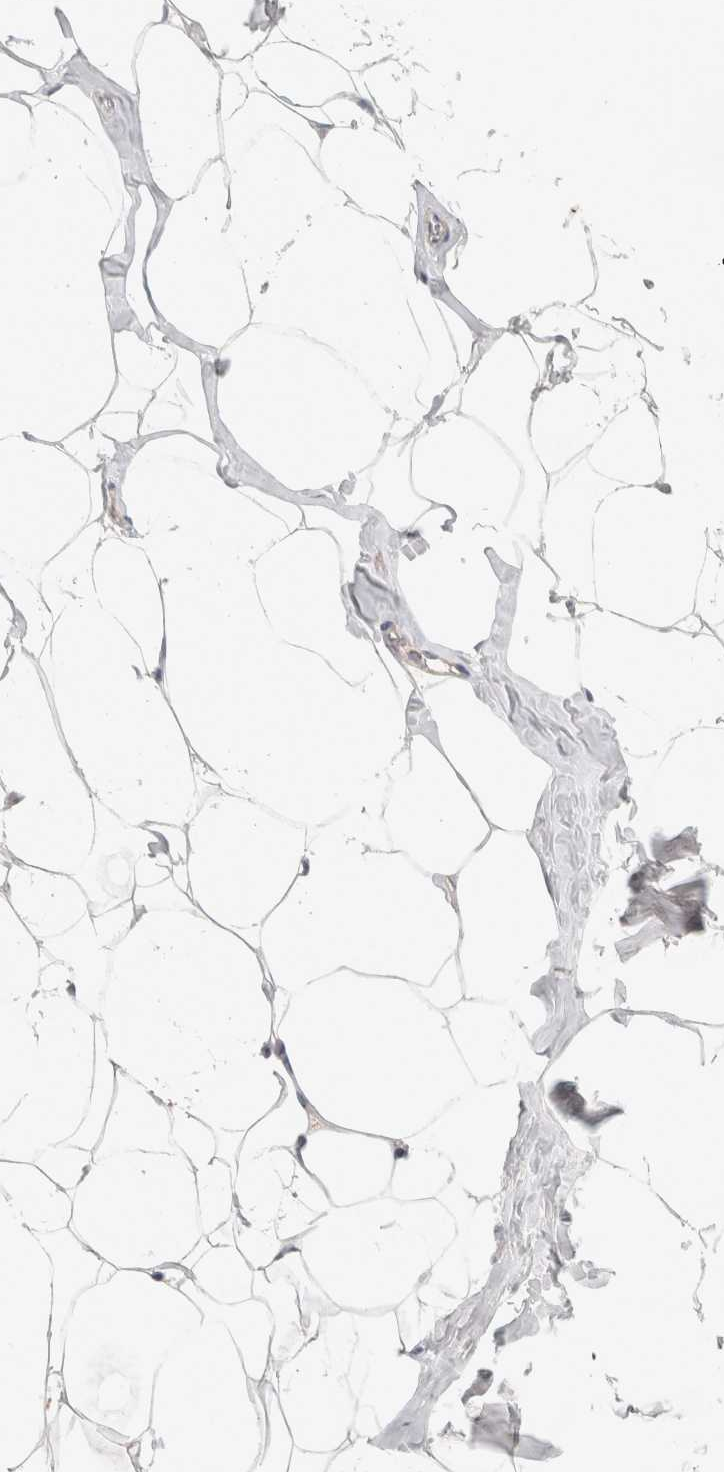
{"staining": {"intensity": "negative", "quantity": "none", "location": "none"}, "tissue": "adipose tissue", "cell_type": "Adipocytes", "image_type": "normal", "snomed": [{"axis": "morphology", "description": "Normal tissue, NOS"}, {"axis": "morphology", "description": "Fibrosis, NOS"}, {"axis": "topography", "description": "Breast"}, {"axis": "topography", "description": "Adipose tissue"}], "caption": "The immunohistochemistry image has no significant positivity in adipocytes of adipose tissue.", "gene": "HAVCR2", "patient": {"sex": "female", "age": 39}}